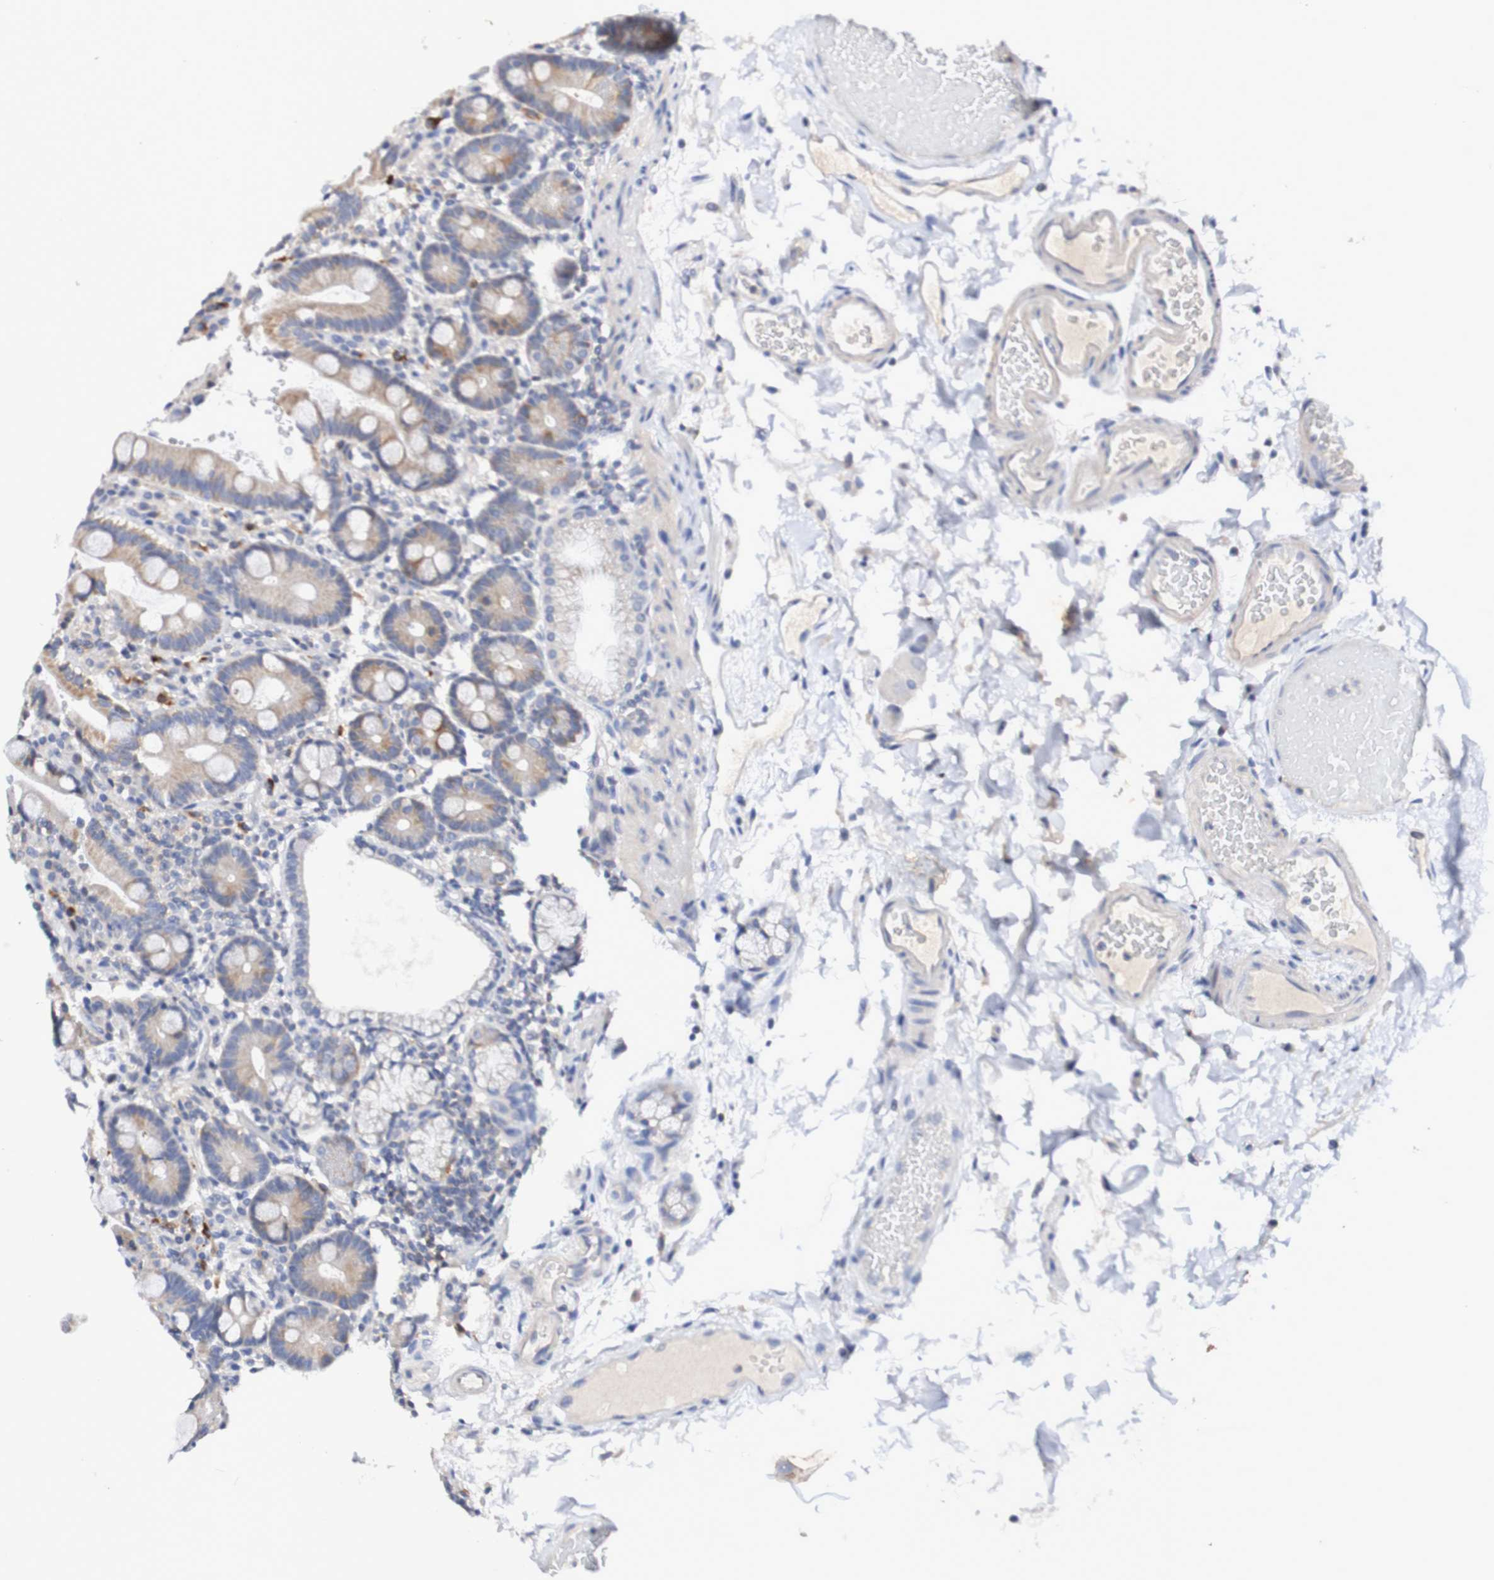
{"staining": {"intensity": "moderate", "quantity": "<25%", "location": "cytoplasmic/membranous"}, "tissue": "duodenum", "cell_type": "Glandular cells", "image_type": "normal", "snomed": [{"axis": "morphology", "description": "Normal tissue, NOS"}, {"axis": "topography", "description": "Small intestine, NOS"}], "caption": "Moderate cytoplasmic/membranous positivity is seen in about <25% of glandular cells in benign duodenum.", "gene": "ACVR1C", "patient": {"sex": "female", "age": 71}}